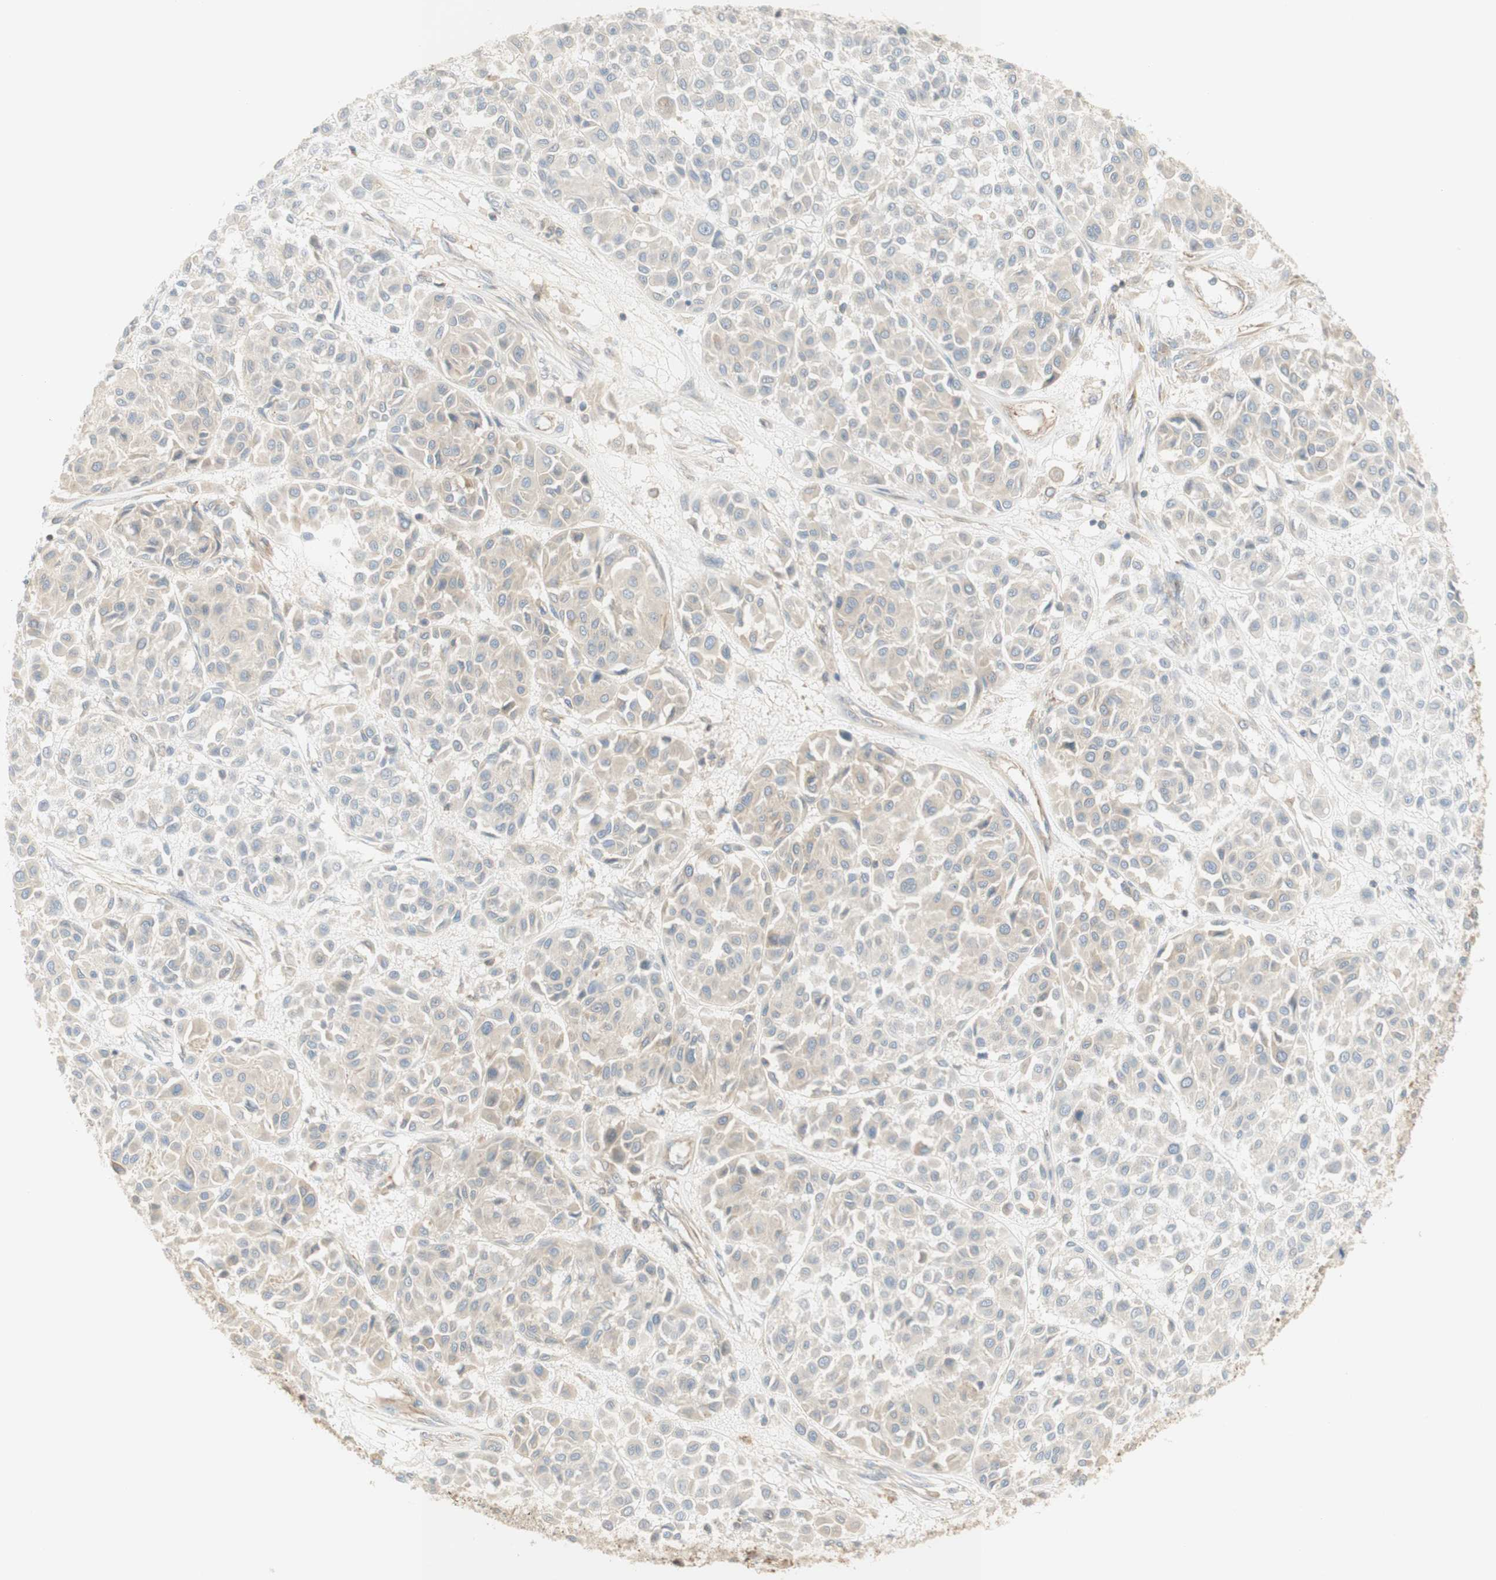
{"staining": {"intensity": "weak", "quantity": ">75%", "location": "cytoplasmic/membranous"}, "tissue": "melanoma", "cell_type": "Tumor cells", "image_type": "cancer", "snomed": [{"axis": "morphology", "description": "Malignant melanoma, Metastatic site"}, {"axis": "topography", "description": "Soft tissue"}], "caption": "A micrograph of human melanoma stained for a protein reveals weak cytoplasmic/membranous brown staining in tumor cells.", "gene": "IKBKG", "patient": {"sex": "male", "age": 41}}